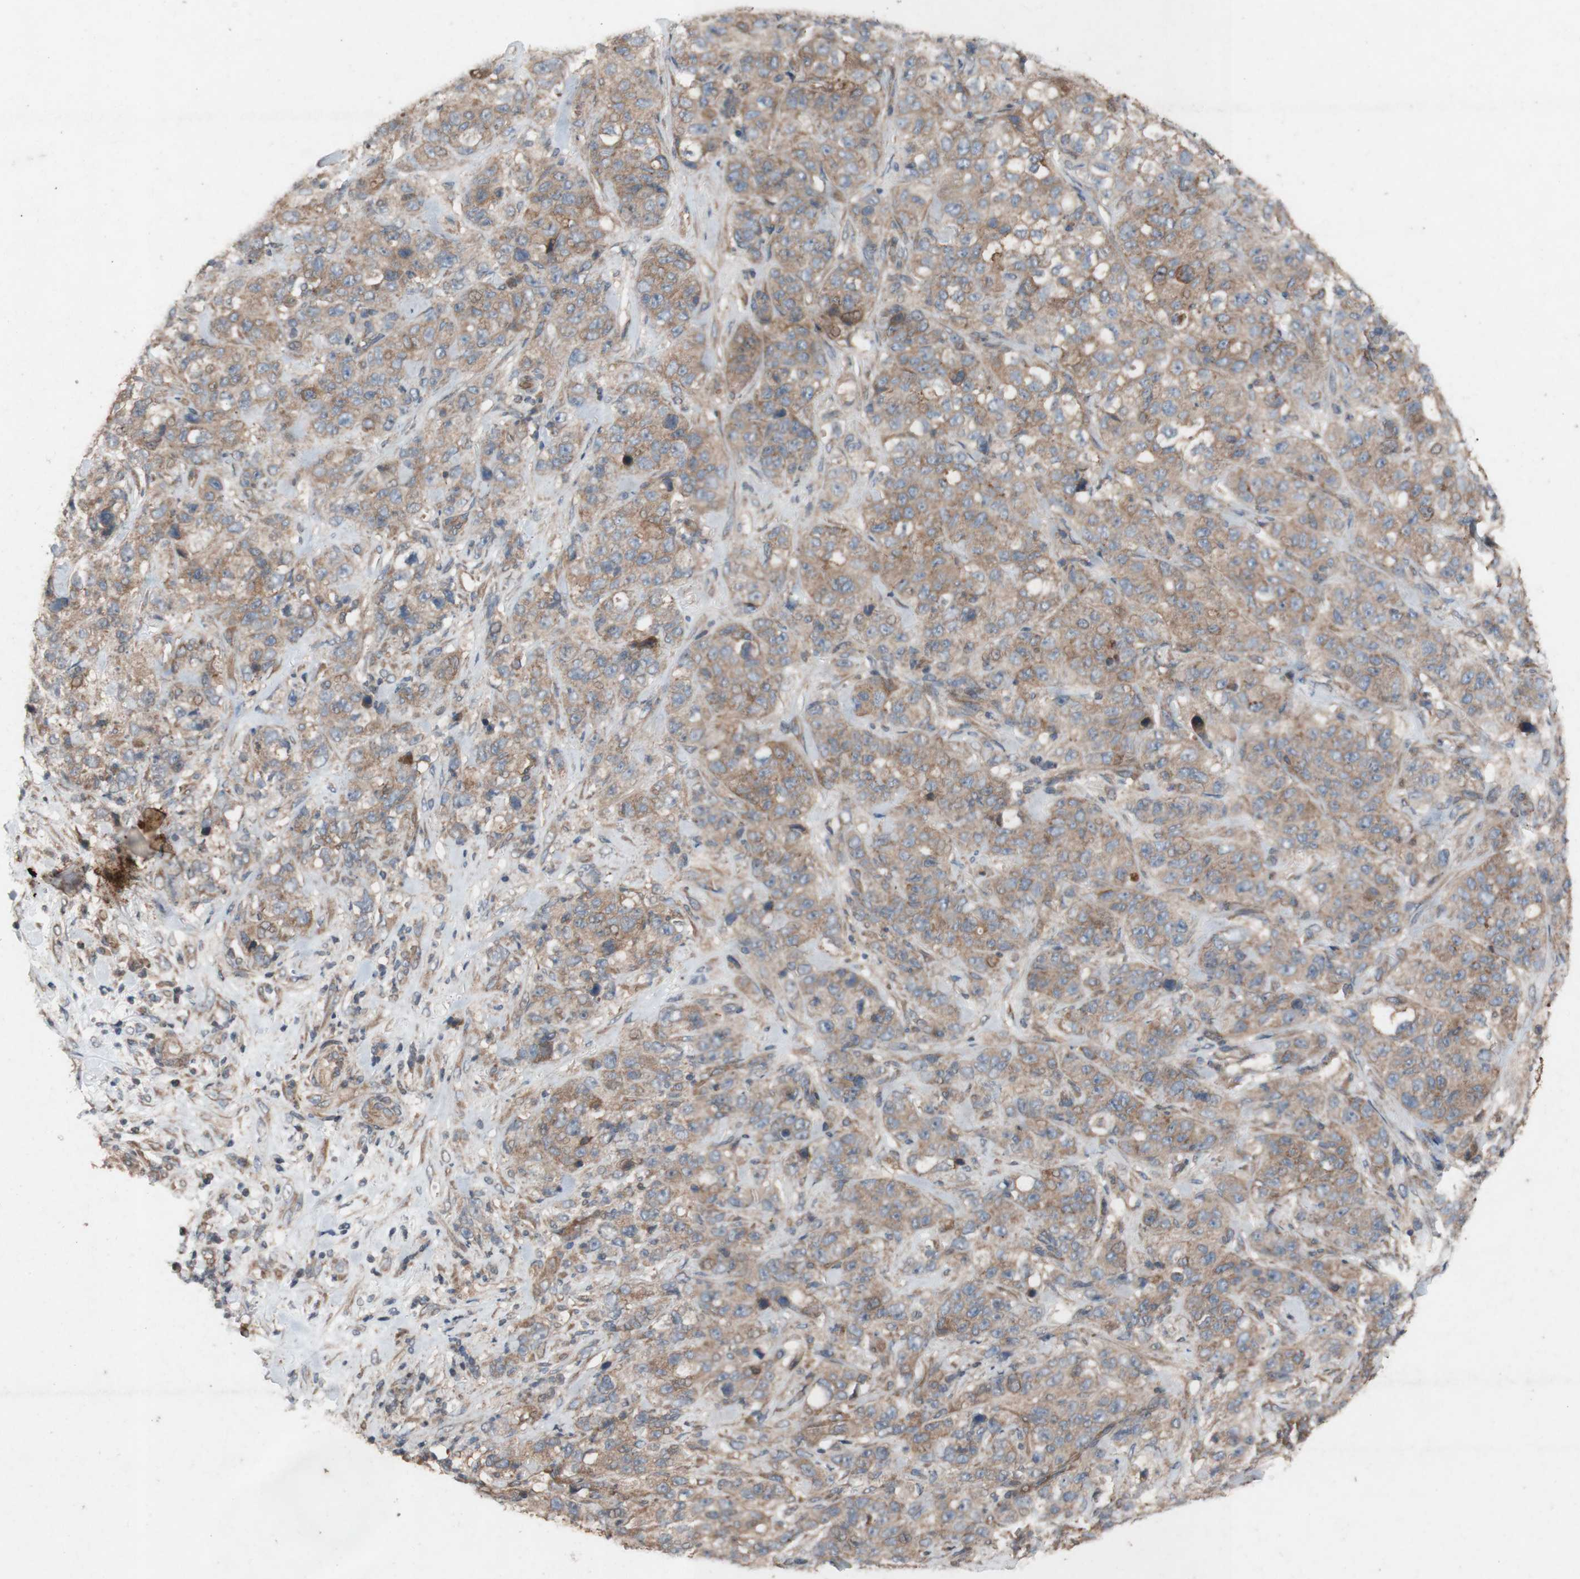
{"staining": {"intensity": "moderate", "quantity": ">75%", "location": "cytoplasmic/membranous"}, "tissue": "stomach cancer", "cell_type": "Tumor cells", "image_type": "cancer", "snomed": [{"axis": "morphology", "description": "Adenocarcinoma, NOS"}, {"axis": "topography", "description": "Stomach"}], "caption": "Brown immunohistochemical staining in human stomach cancer shows moderate cytoplasmic/membranous positivity in approximately >75% of tumor cells. (IHC, brightfield microscopy, high magnification).", "gene": "TST", "patient": {"sex": "male", "age": 48}}